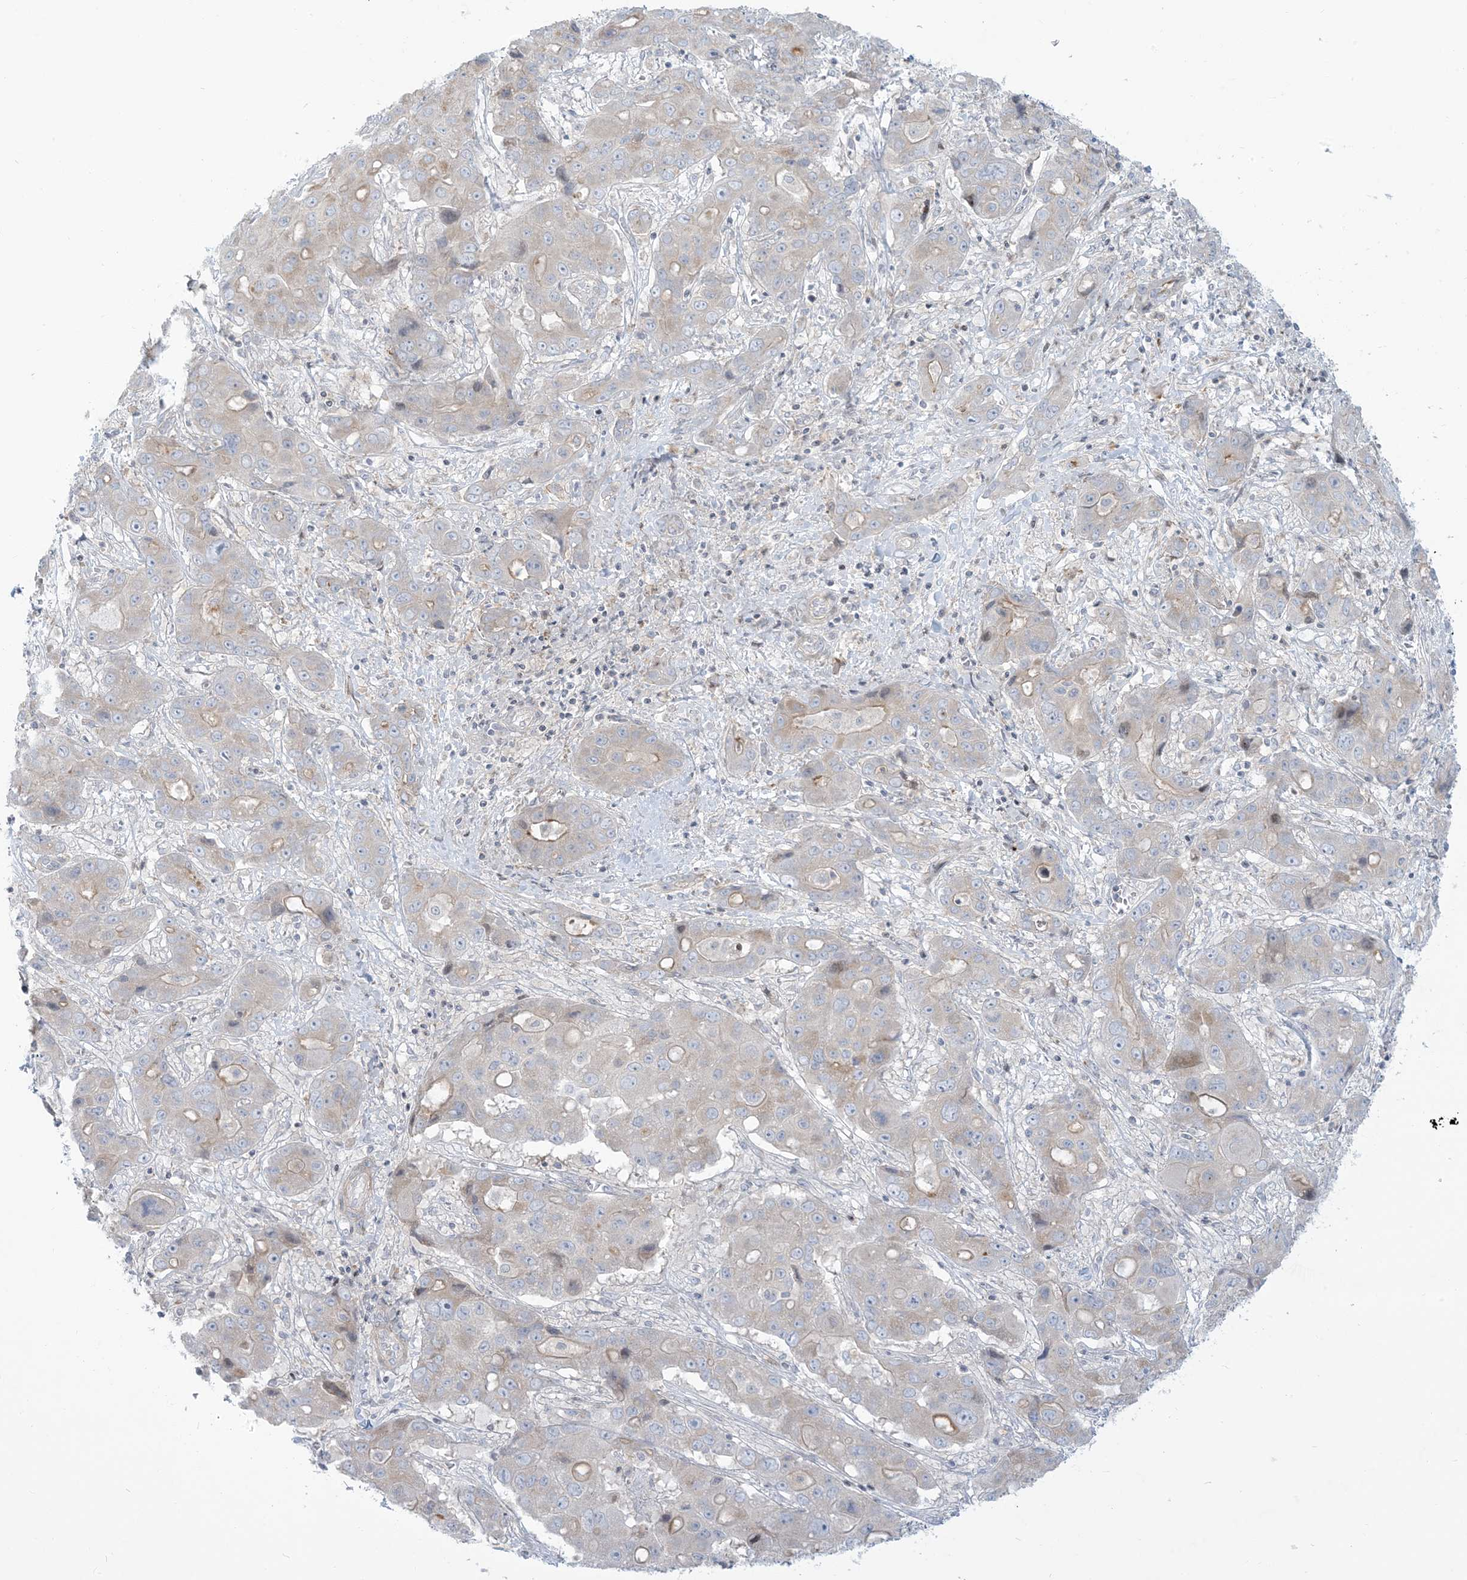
{"staining": {"intensity": "weak", "quantity": "<25%", "location": "cytoplasmic/membranous"}, "tissue": "liver cancer", "cell_type": "Tumor cells", "image_type": "cancer", "snomed": [{"axis": "morphology", "description": "Cholangiocarcinoma"}, {"axis": "topography", "description": "Liver"}], "caption": "A high-resolution photomicrograph shows immunohistochemistry staining of cholangiocarcinoma (liver), which exhibits no significant positivity in tumor cells. The staining was performed using DAB (3,3'-diaminobenzidine) to visualize the protein expression in brown, while the nuclei were stained in blue with hematoxylin (Magnification: 20x).", "gene": "AFTPH", "patient": {"sex": "male", "age": 67}}